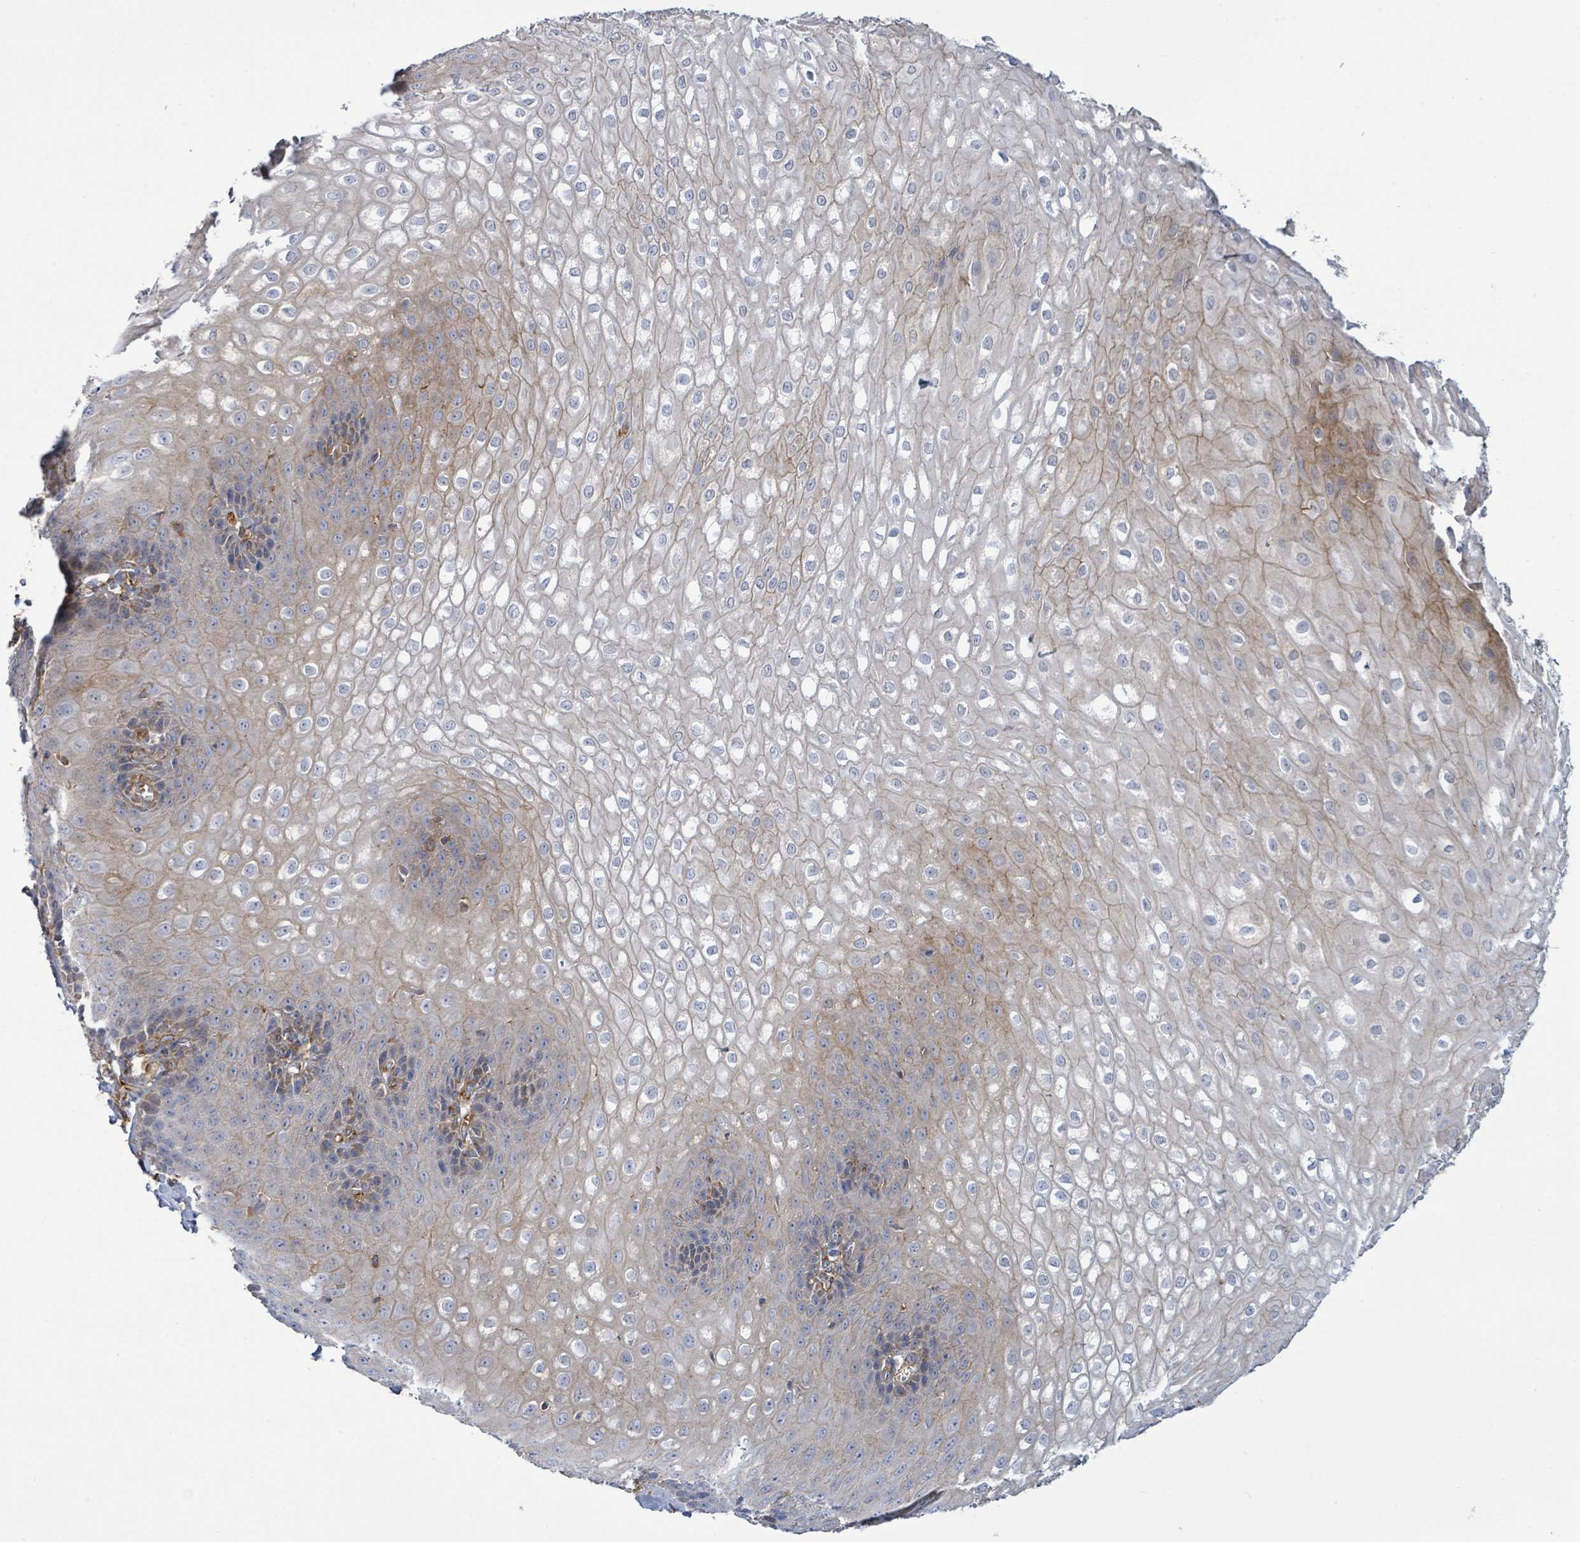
{"staining": {"intensity": "moderate", "quantity": "25%-75%", "location": "cytoplasmic/membranous"}, "tissue": "esophagus", "cell_type": "Squamous epithelial cells", "image_type": "normal", "snomed": [{"axis": "morphology", "description": "Normal tissue, NOS"}, {"axis": "topography", "description": "Esophagus"}], "caption": "DAB (3,3'-diaminobenzidine) immunohistochemical staining of unremarkable human esophagus reveals moderate cytoplasmic/membranous protein positivity in approximately 25%-75% of squamous epithelial cells.", "gene": "EGFL7", "patient": {"sex": "male", "age": 67}}